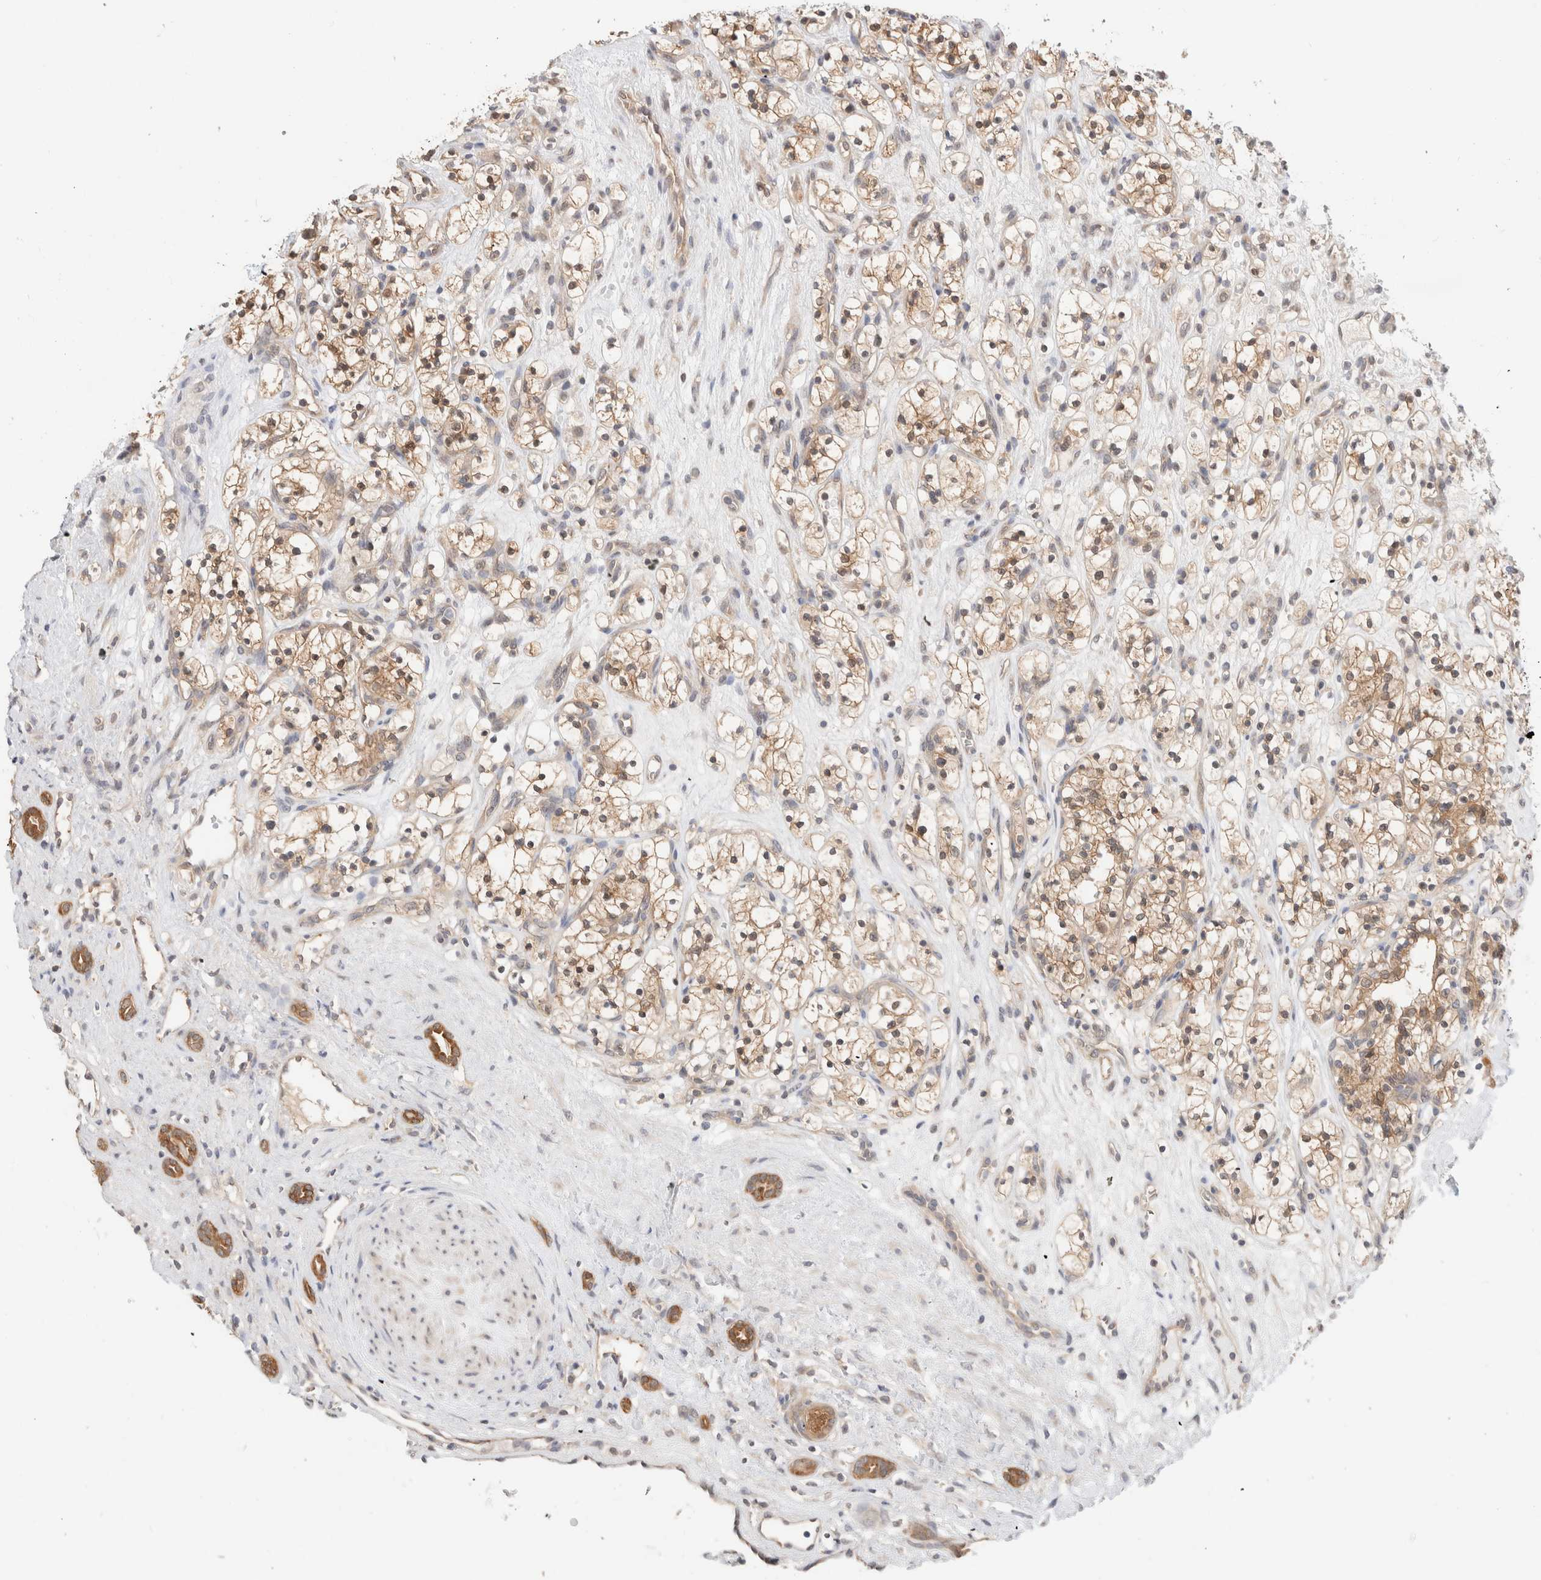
{"staining": {"intensity": "moderate", "quantity": ">75%", "location": "cytoplasmic/membranous,nuclear"}, "tissue": "renal cancer", "cell_type": "Tumor cells", "image_type": "cancer", "snomed": [{"axis": "morphology", "description": "Adenocarcinoma, NOS"}, {"axis": "topography", "description": "Kidney"}], "caption": "A micrograph of human renal adenocarcinoma stained for a protein shows moderate cytoplasmic/membranous and nuclear brown staining in tumor cells.", "gene": "C17orf97", "patient": {"sex": "female", "age": 57}}